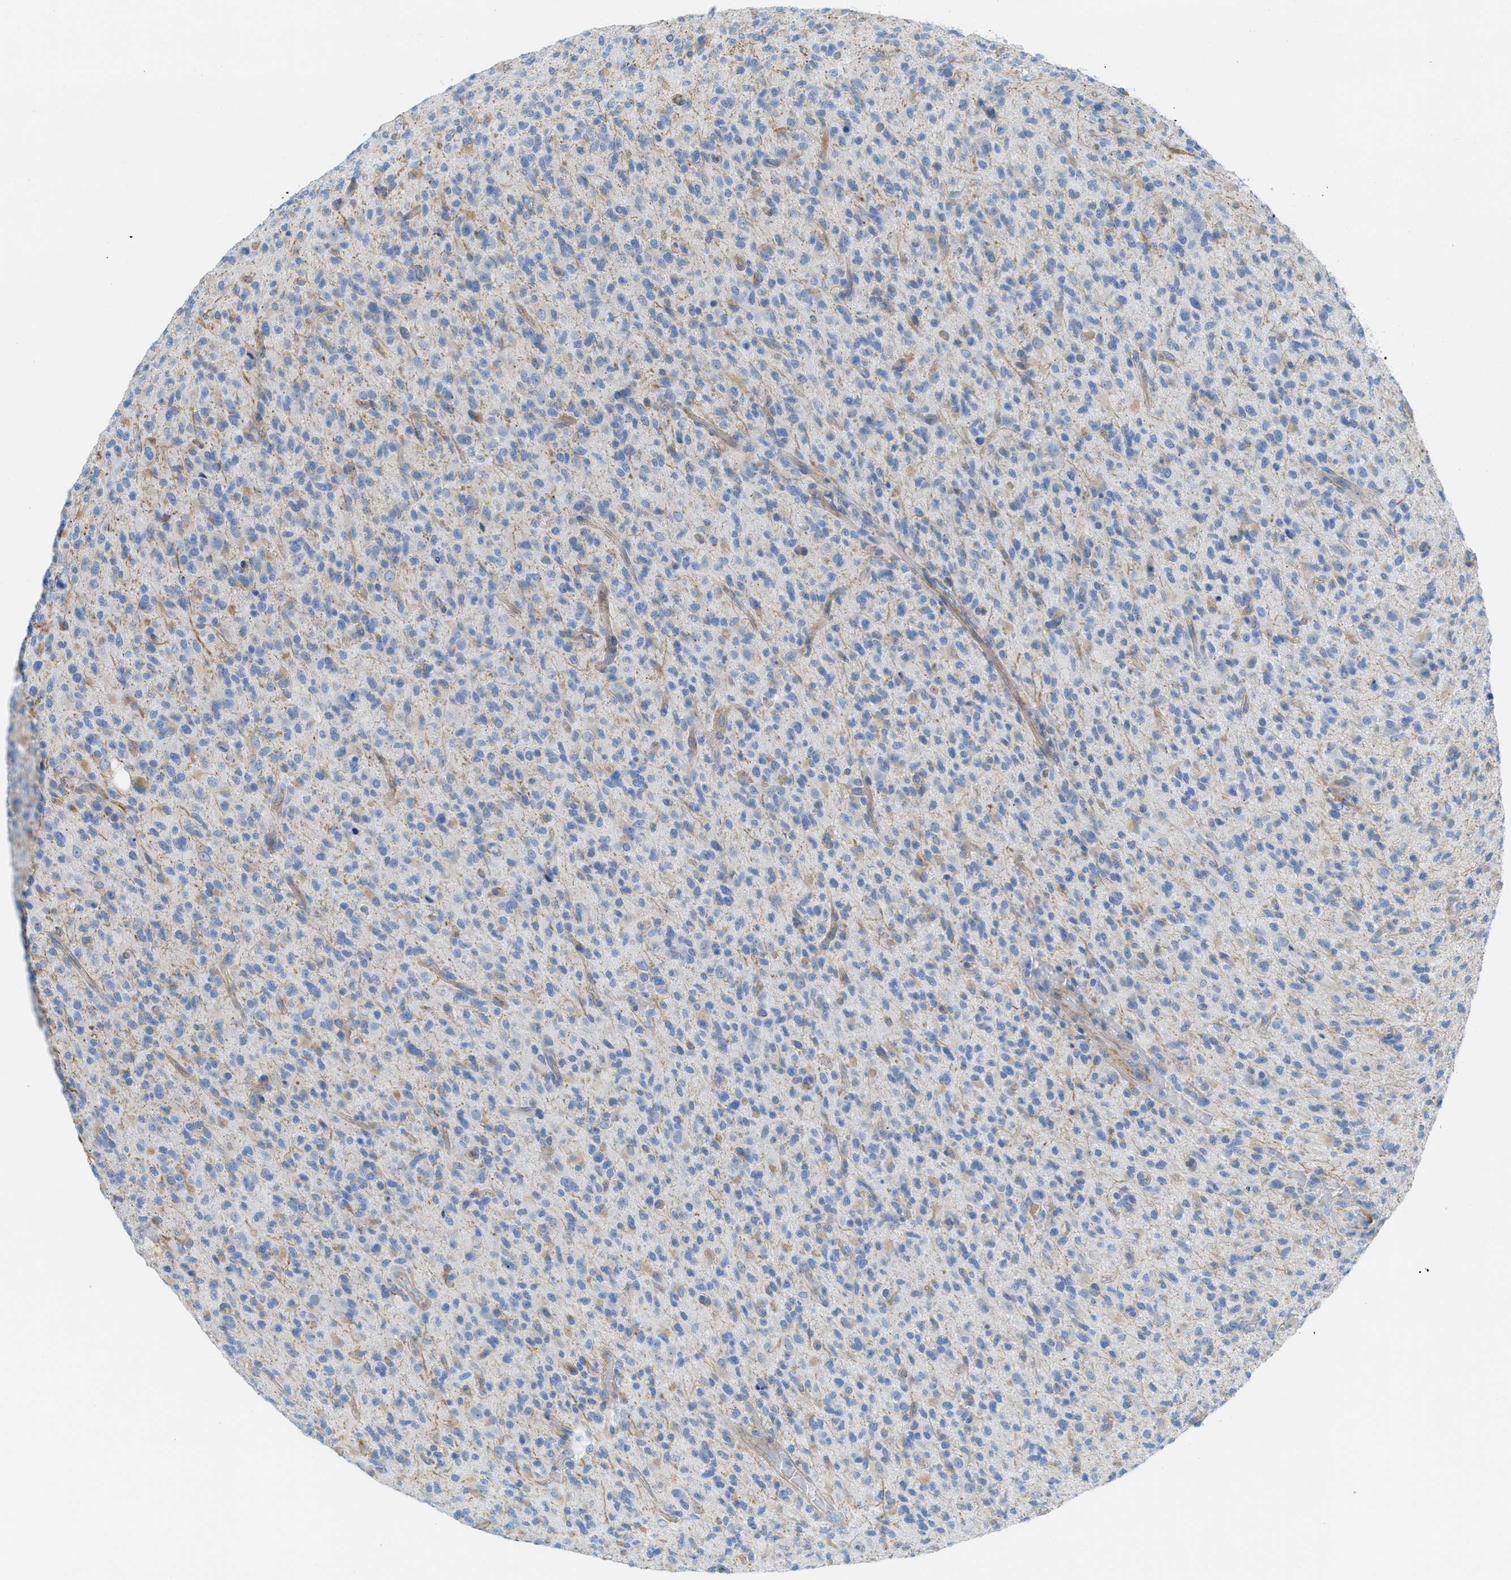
{"staining": {"intensity": "moderate", "quantity": "<25%", "location": "cytoplasmic/membranous"}, "tissue": "glioma", "cell_type": "Tumor cells", "image_type": "cancer", "snomed": [{"axis": "morphology", "description": "Glioma, malignant, High grade"}, {"axis": "topography", "description": "Brain"}], "caption": "This histopathology image shows immunohistochemistry (IHC) staining of malignant glioma (high-grade), with low moderate cytoplasmic/membranous staining in about <25% of tumor cells.", "gene": "SLC12A1", "patient": {"sex": "male", "age": 71}}